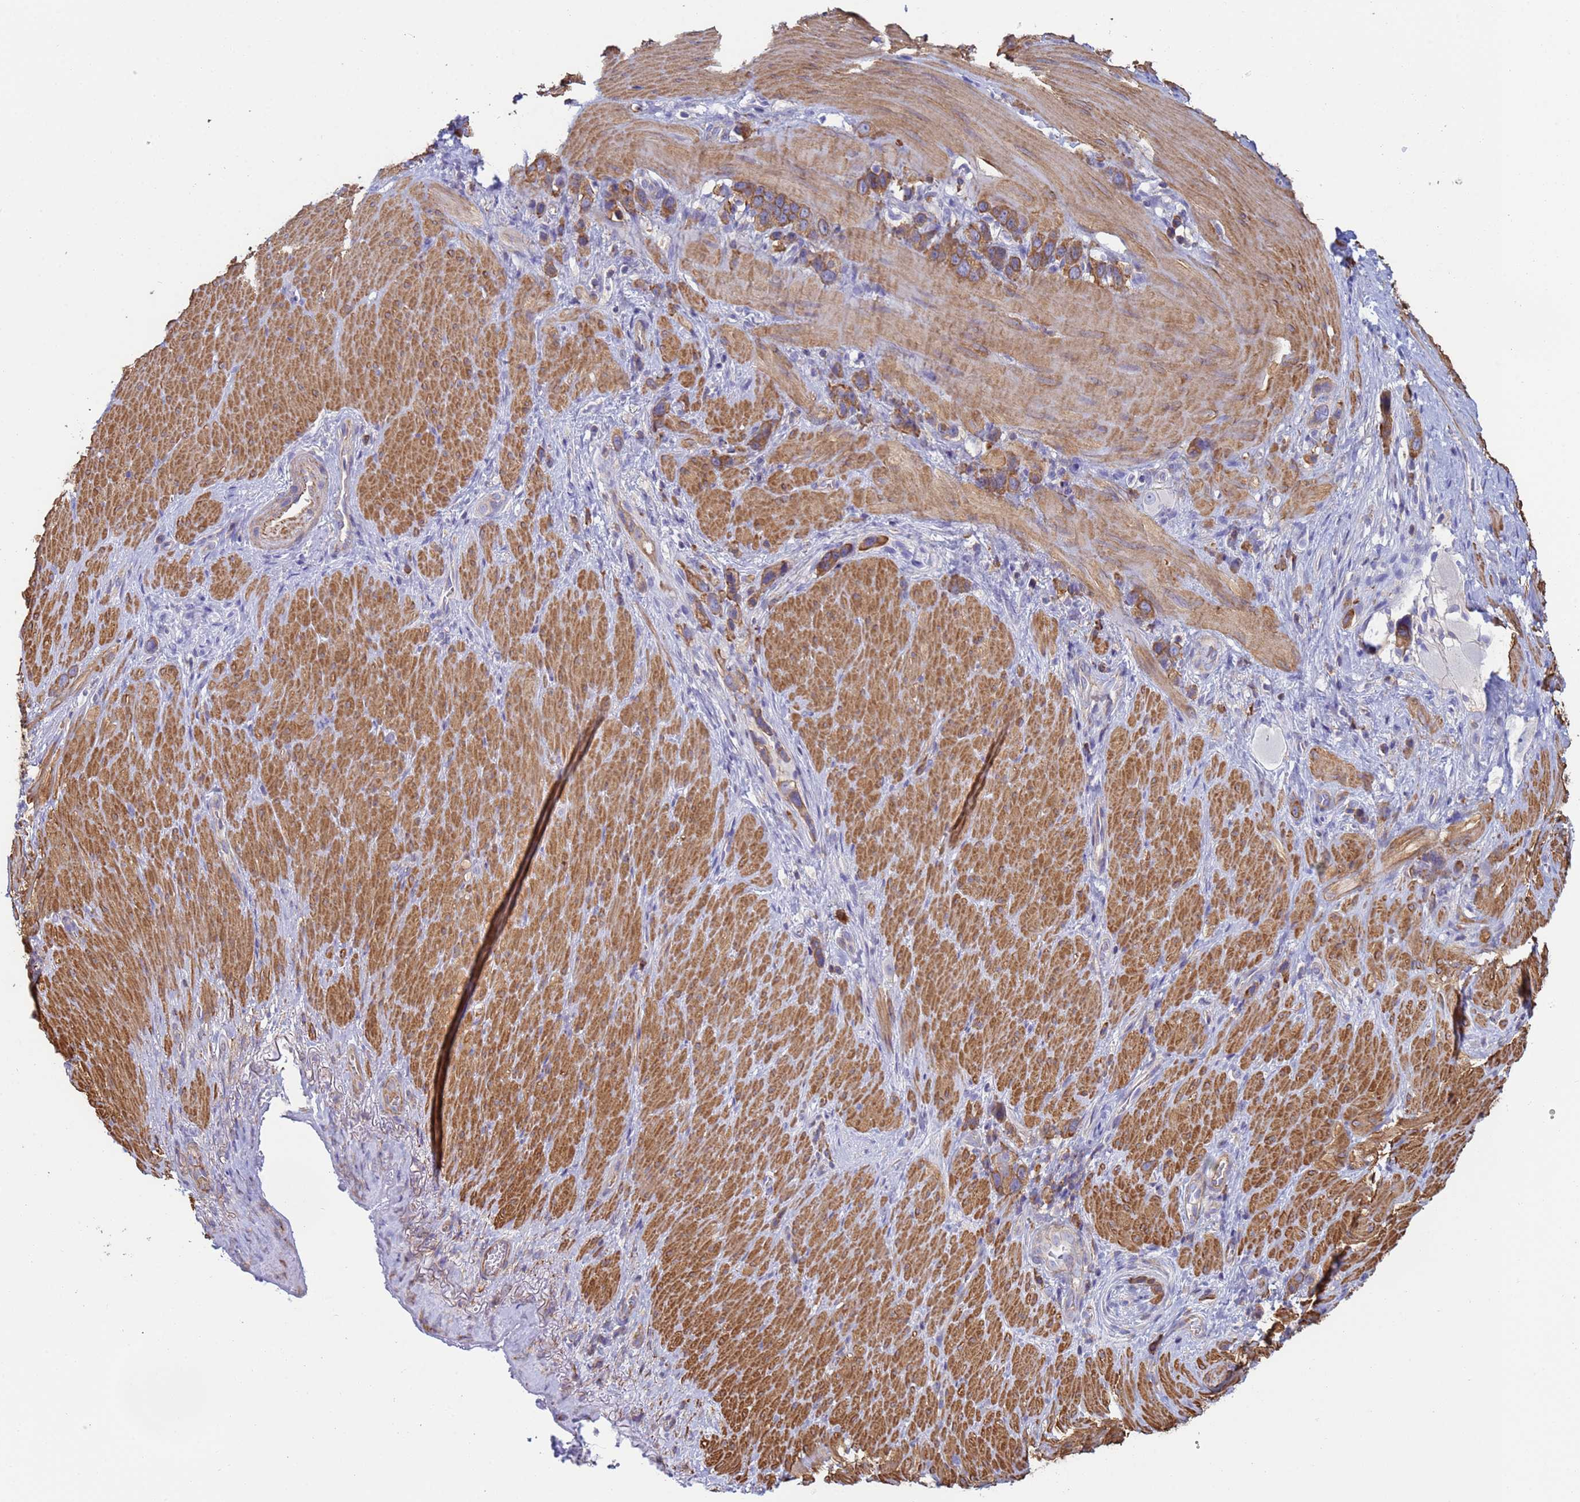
{"staining": {"intensity": "moderate", "quantity": ">75%", "location": "cytoplasmic/membranous"}, "tissue": "stomach cancer", "cell_type": "Tumor cells", "image_type": "cancer", "snomed": [{"axis": "morphology", "description": "Adenocarcinoma, NOS"}, {"axis": "topography", "description": "Stomach"}], "caption": "Moderate cytoplasmic/membranous protein staining is appreciated in approximately >75% of tumor cells in stomach adenocarcinoma. (DAB (3,3'-diaminobenzidine) IHC with brightfield microscopy, high magnification).", "gene": "ZNG1B", "patient": {"sex": "female", "age": 65}}